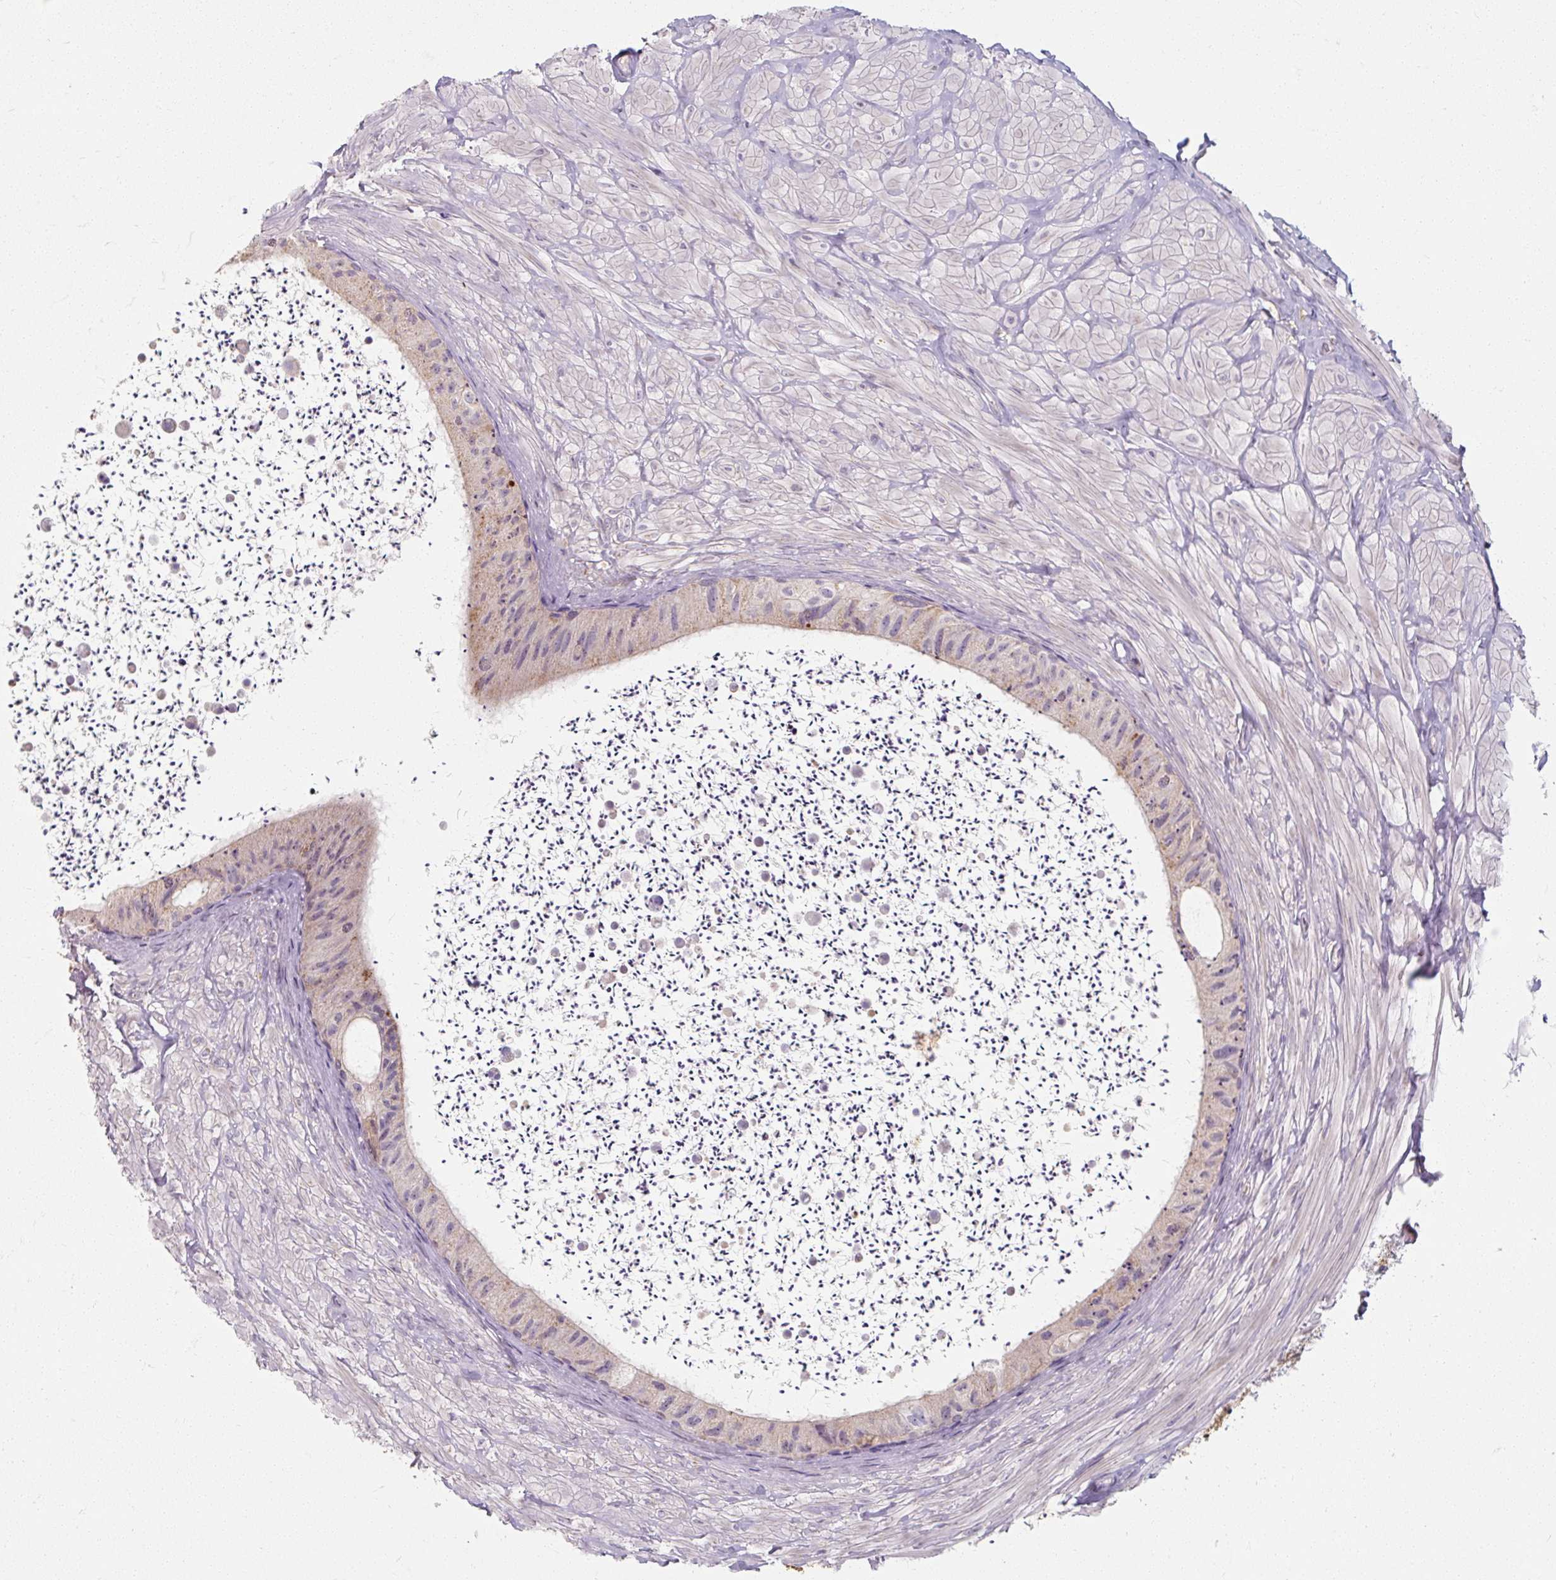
{"staining": {"intensity": "negative", "quantity": "none", "location": "none"}, "tissue": "epididymis", "cell_type": "Glandular cells", "image_type": "normal", "snomed": [{"axis": "morphology", "description": "Normal tissue, NOS"}, {"axis": "topography", "description": "Epididymis"}, {"axis": "topography", "description": "Peripheral nerve tissue"}], "caption": "This histopathology image is of normal epididymis stained with IHC to label a protein in brown with the nuclei are counter-stained blue. There is no staining in glandular cells.", "gene": "TSEN54", "patient": {"sex": "male", "age": 32}}